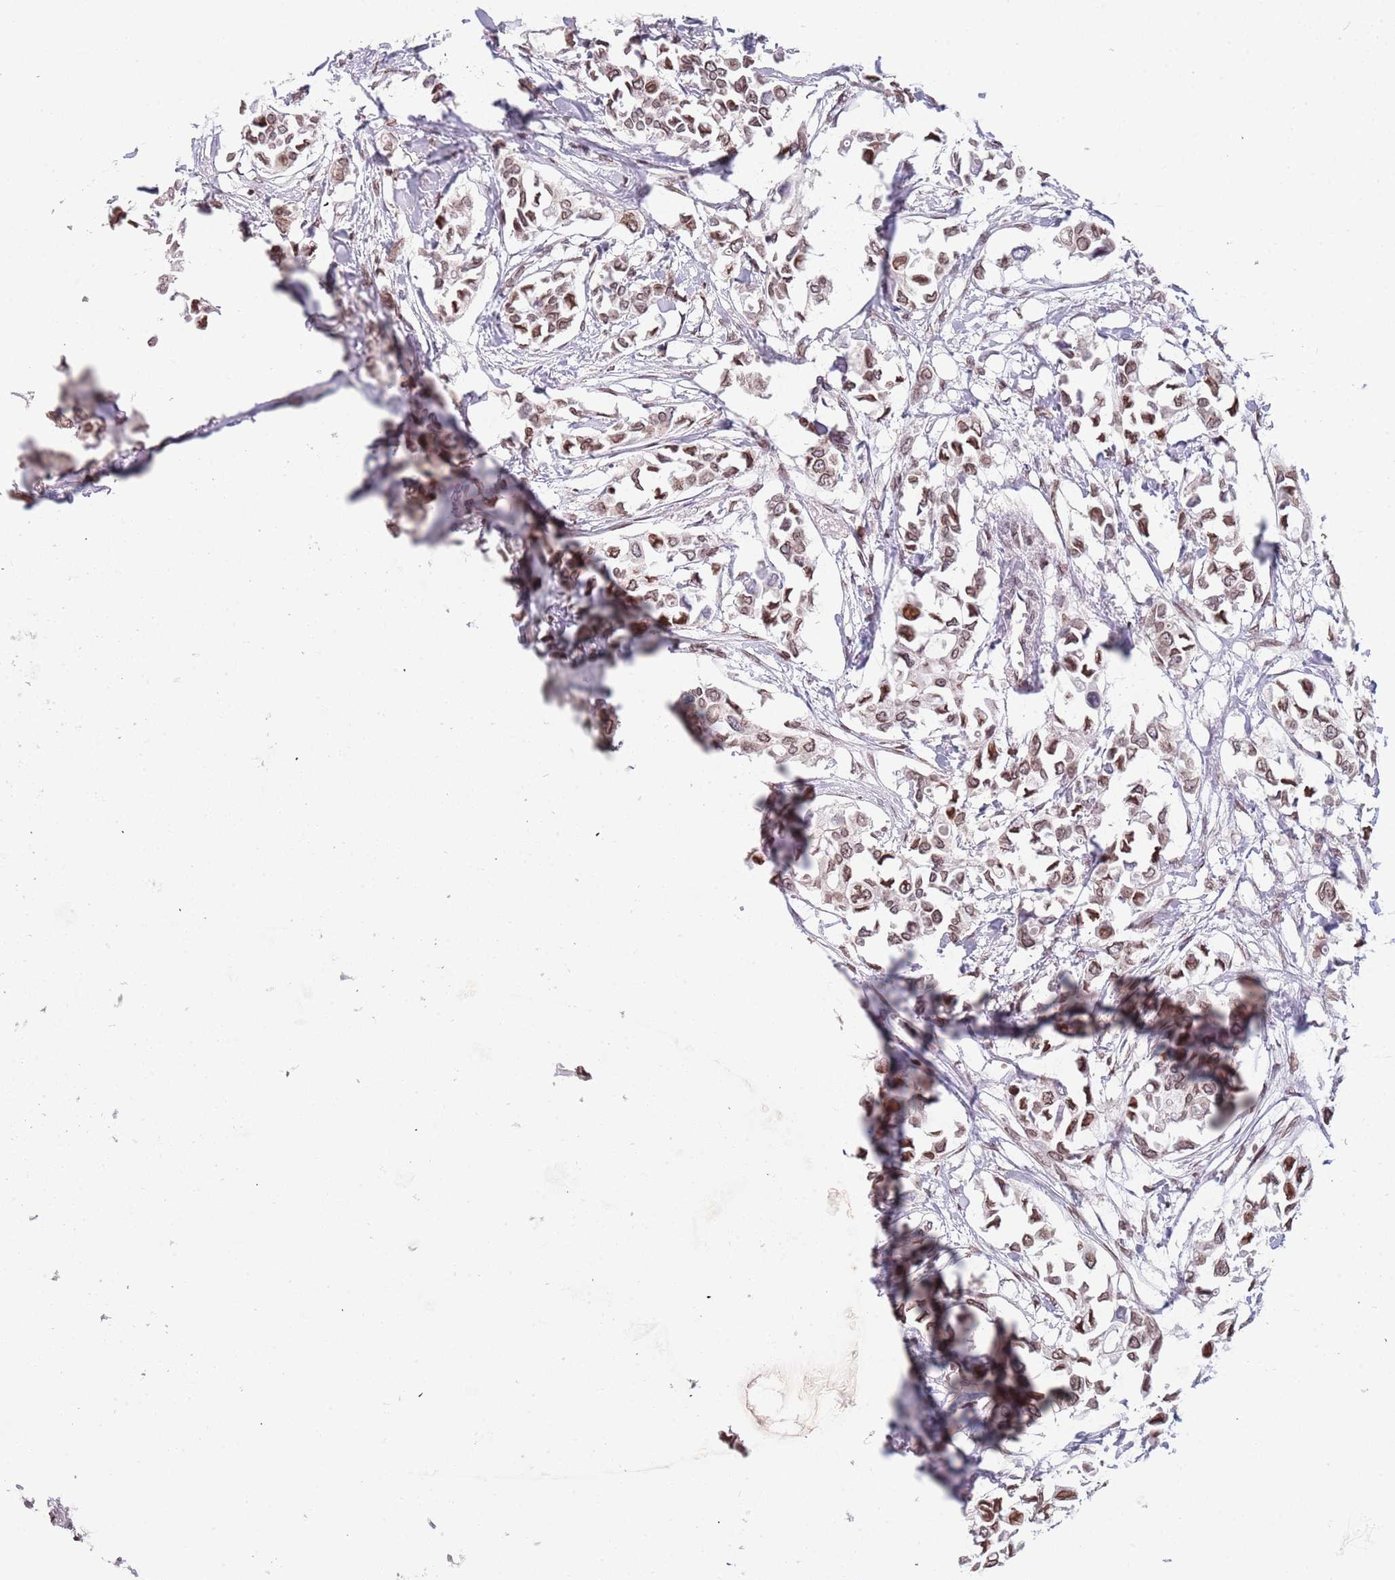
{"staining": {"intensity": "moderate", "quantity": ">75%", "location": "nuclear"}, "tissue": "breast cancer", "cell_type": "Tumor cells", "image_type": "cancer", "snomed": [{"axis": "morphology", "description": "Duct carcinoma"}, {"axis": "topography", "description": "Breast"}], "caption": "An immunohistochemistry photomicrograph of neoplastic tissue is shown. Protein staining in brown labels moderate nuclear positivity in breast cancer within tumor cells.", "gene": "KLHDC2", "patient": {"sex": "female", "age": 41}}